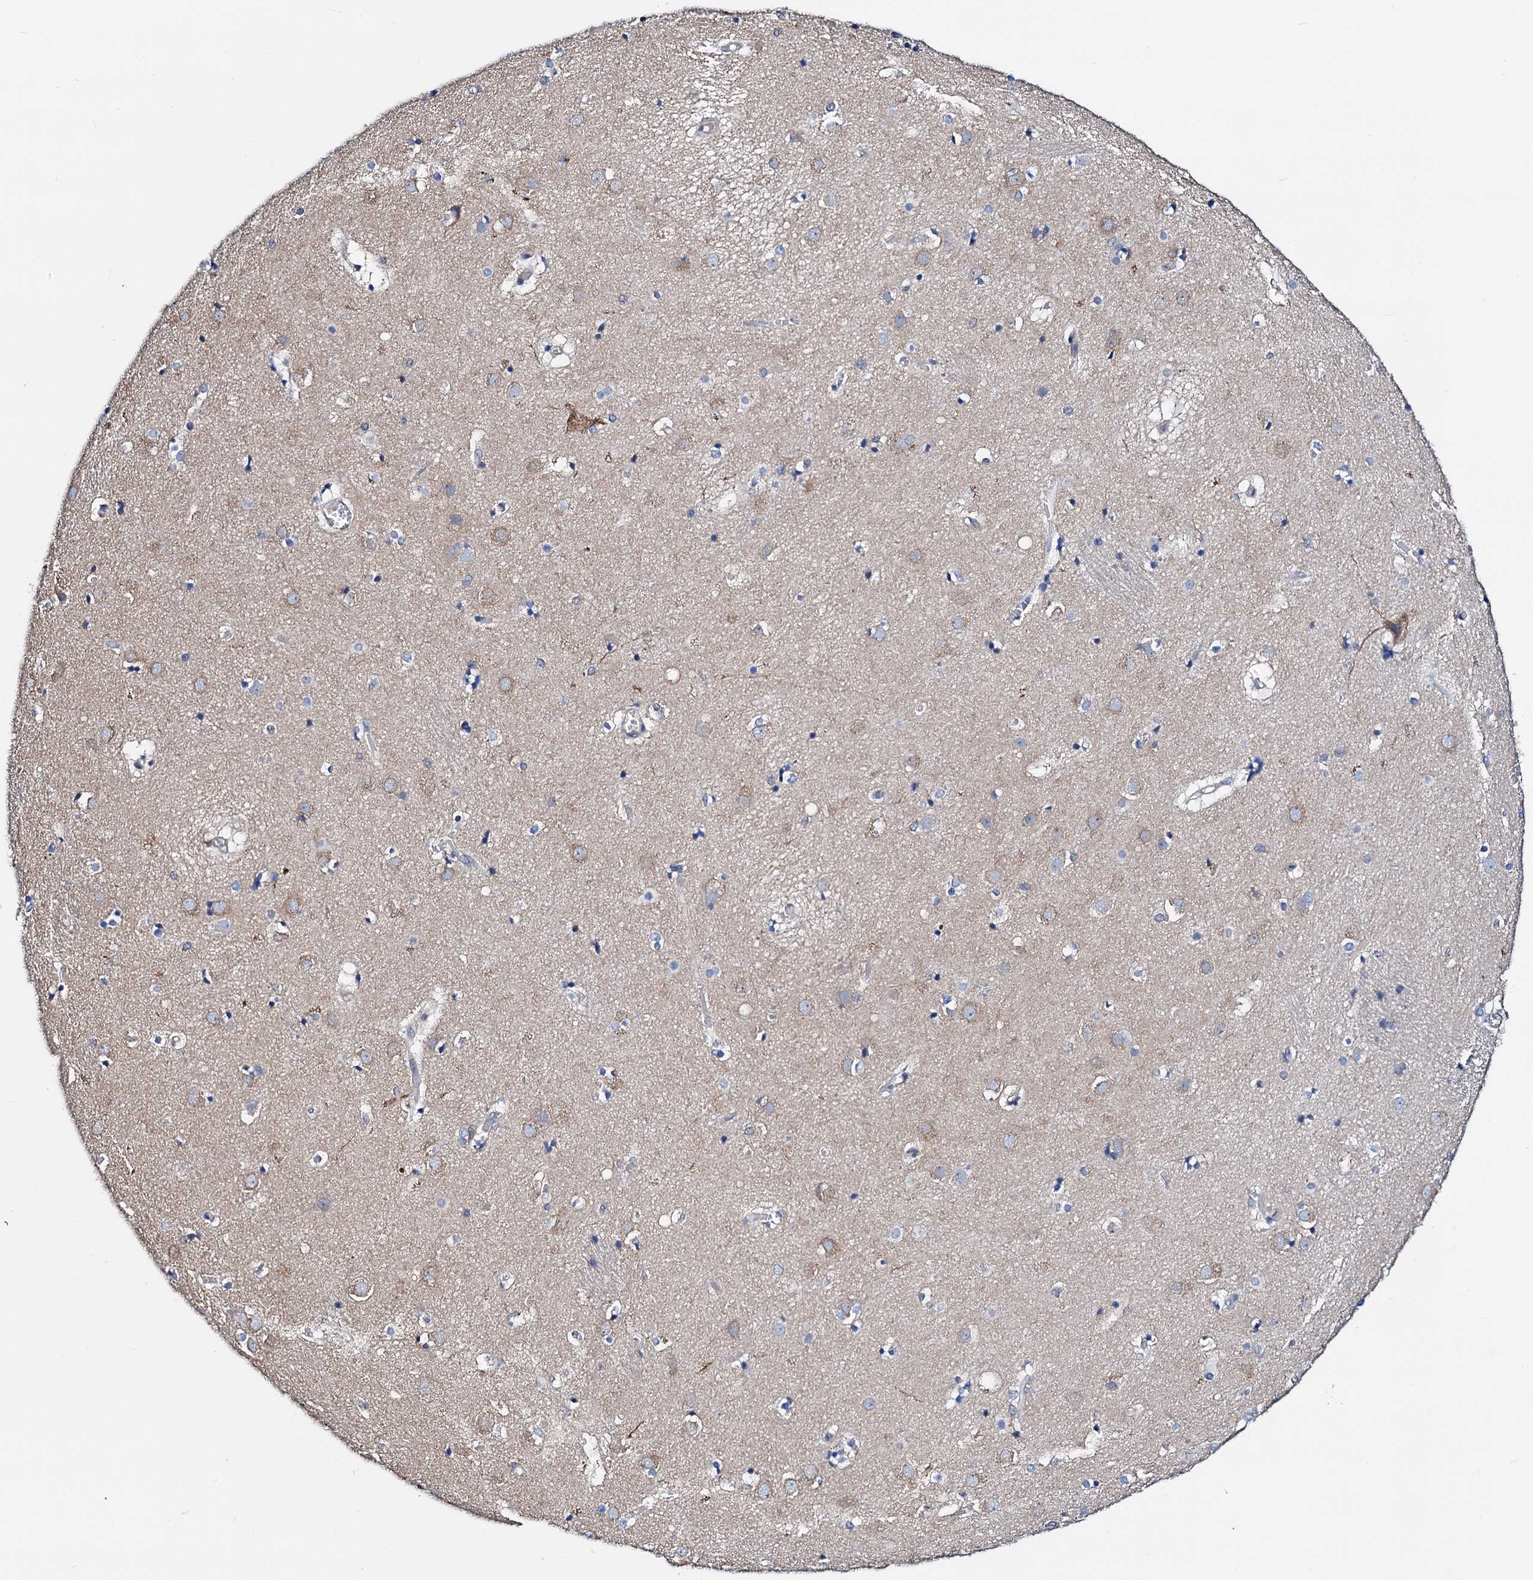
{"staining": {"intensity": "negative", "quantity": "none", "location": "none"}, "tissue": "caudate", "cell_type": "Glial cells", "image_type": "normal", "snomed": [{"axis": "morphology", "description": "Normal tissue, NOS"}, {"axis": "topography", "description": "Lateral ventricle wall"}], "caption": "Immunohistochemistry of unremarkable caudate demonstrates no expression in glial cells.", "gene": "GCOM1", "patient": {"sex": "male", "age": 70}}